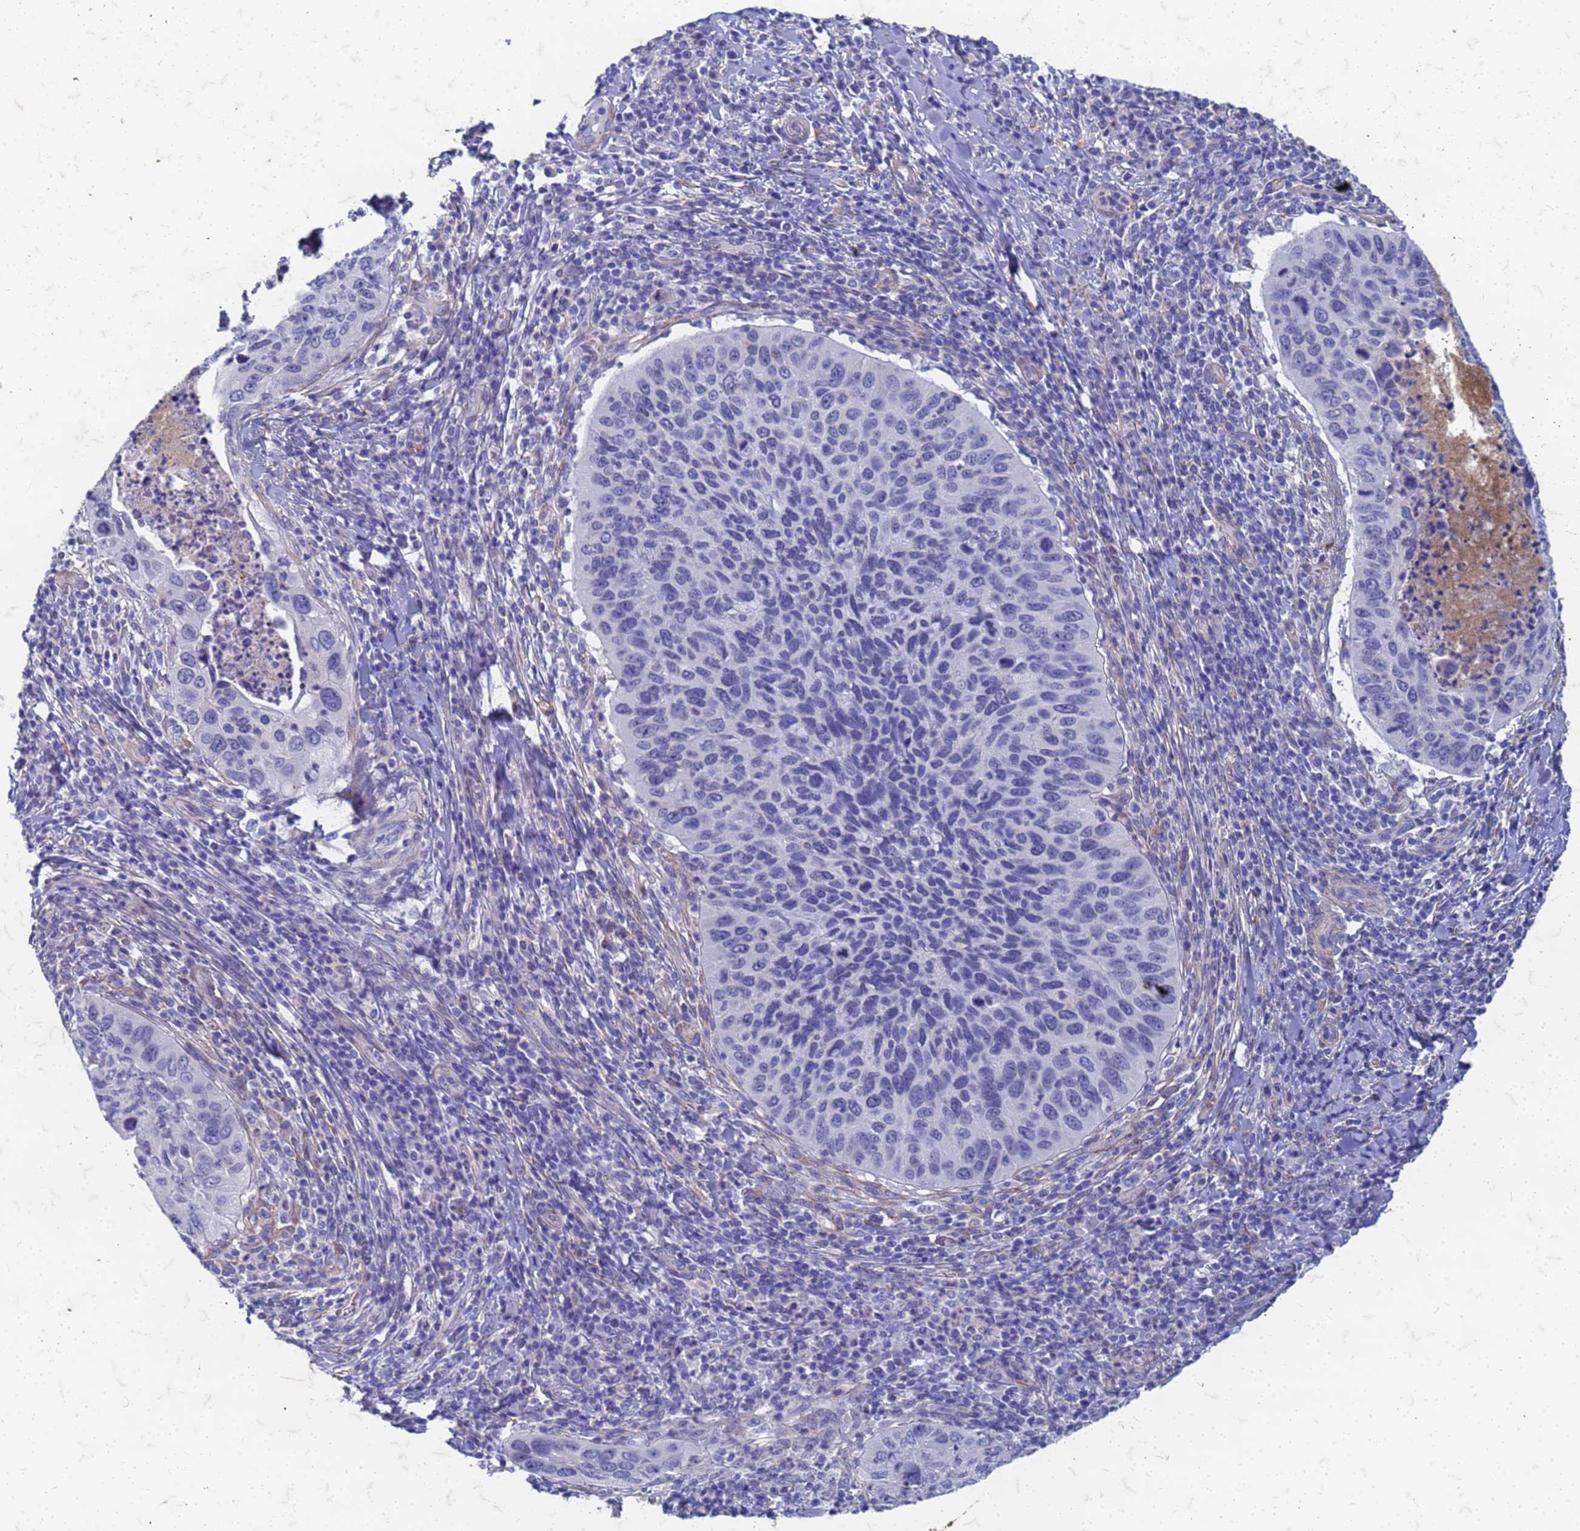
{"staining": {"intensity": "negative", "quantity": "none", "location": "none"}, "tissue": "cervical cancer", "cell_type": "Tumor cells", "image_type": "cancer", "snomed": [{"axis": "morphology", "description": "Squamous cell carcinoma, NOS"}, {"axis": "topography", "description": "Cervix"}], "caption": "This is an immunohistochemistry micrograph of human cervical cancer. There is no staining in tumor cells.", "gene": "TRIM64B", "patient": {"sex": "female", "age": 38}}